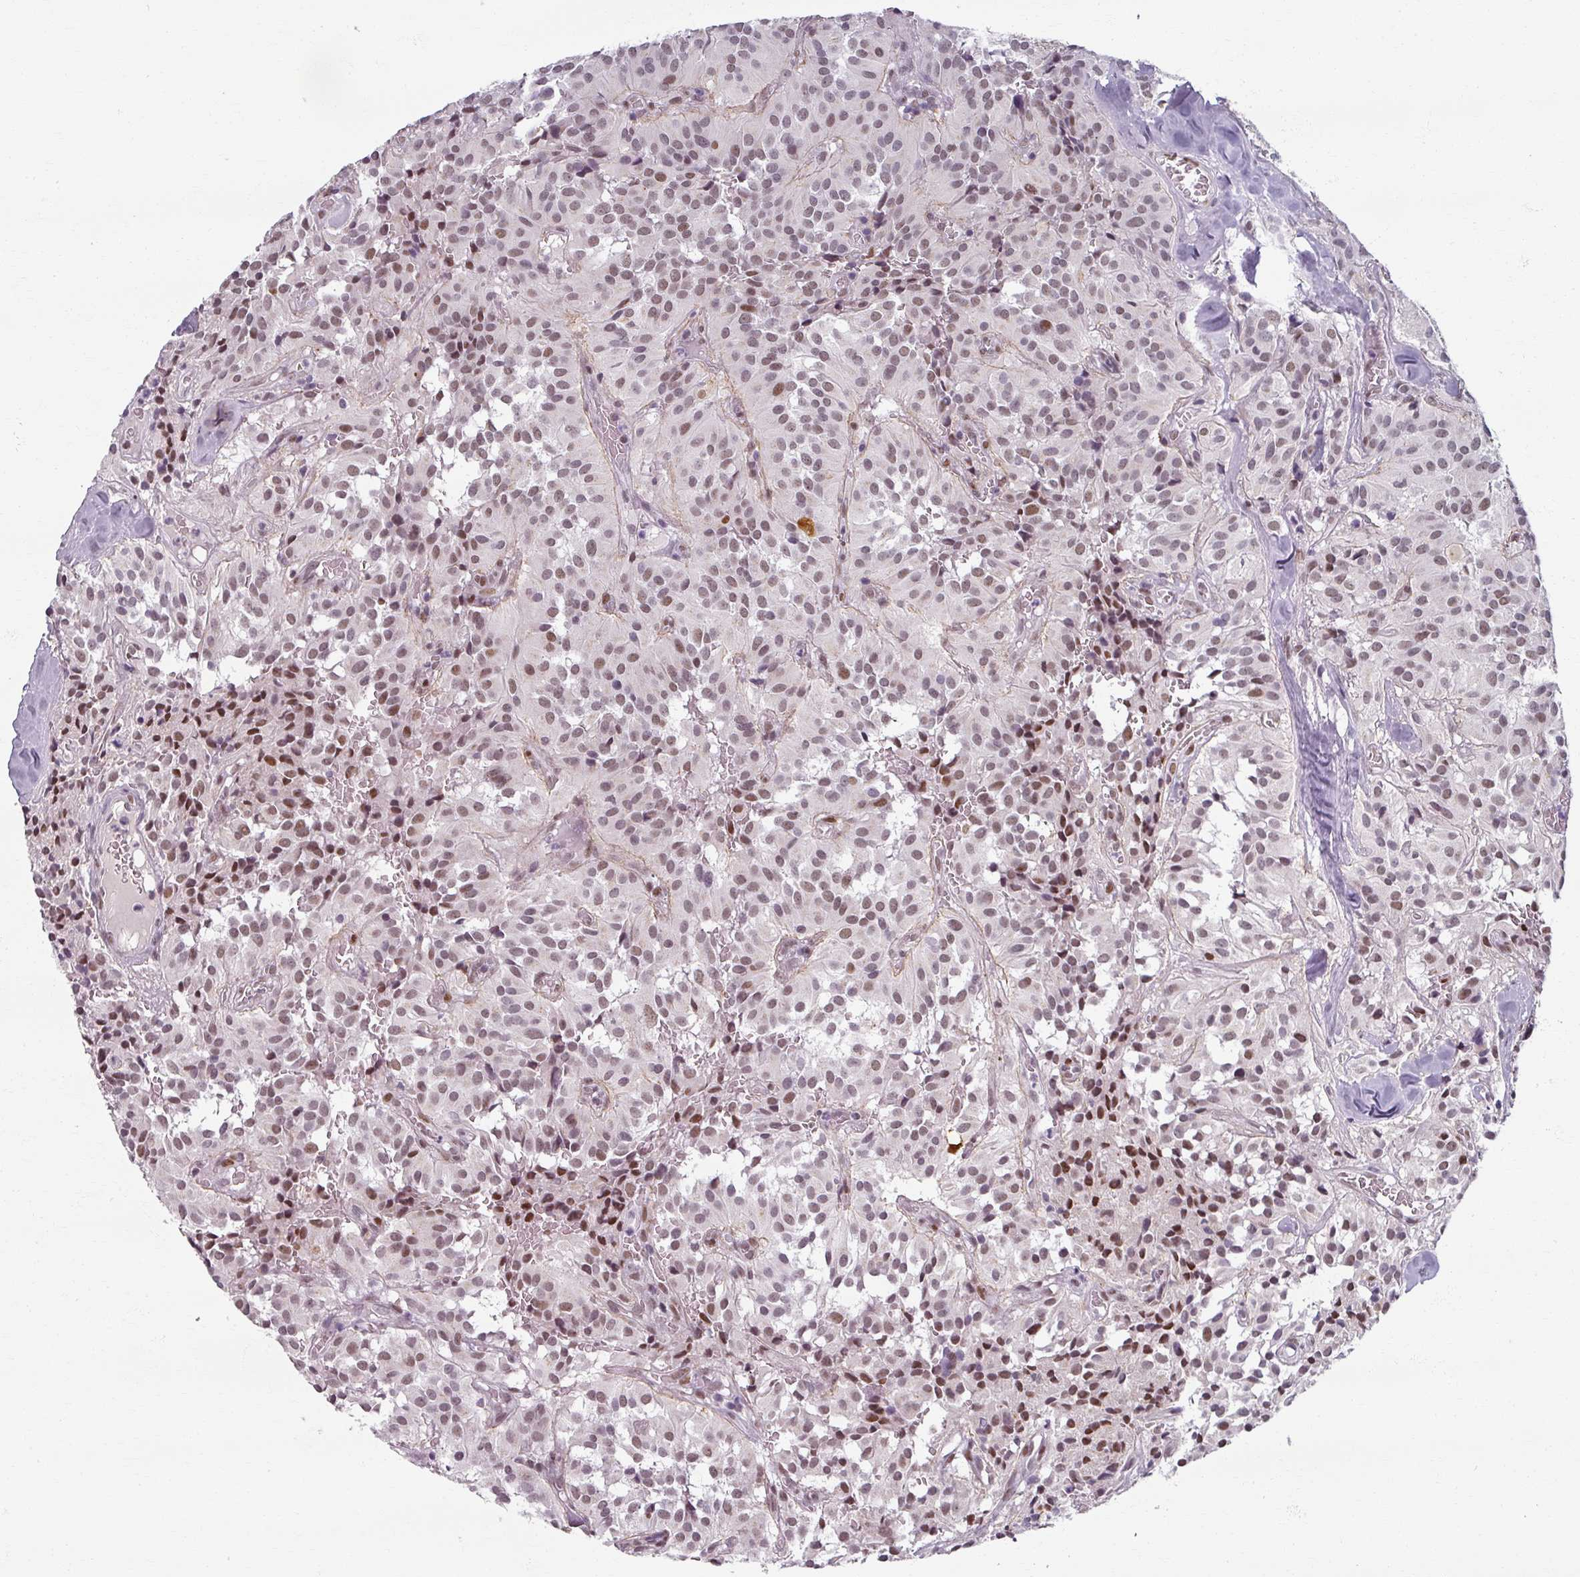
{"staining": {"intensity": "moderate", "quantity": "25%-75%", "location": "nuclear"}, "tissue": "glioma", "cell_type": "Tumor cells", "image_type": "cancer", "snomed": [{"axis": "morphology", "description": "Glioma, malignant, Low grade"}, {"axis": "topography", "description": "Brain"}], "caption": "An image showing moderate nuclear positivity in about 25%-75% of tumor cells in malignant glioma (low-grade), as visualized by brown immunohistochemical staining.", "gene": "RIPOR3", "patient": {"sex": "male", "age": 42}}